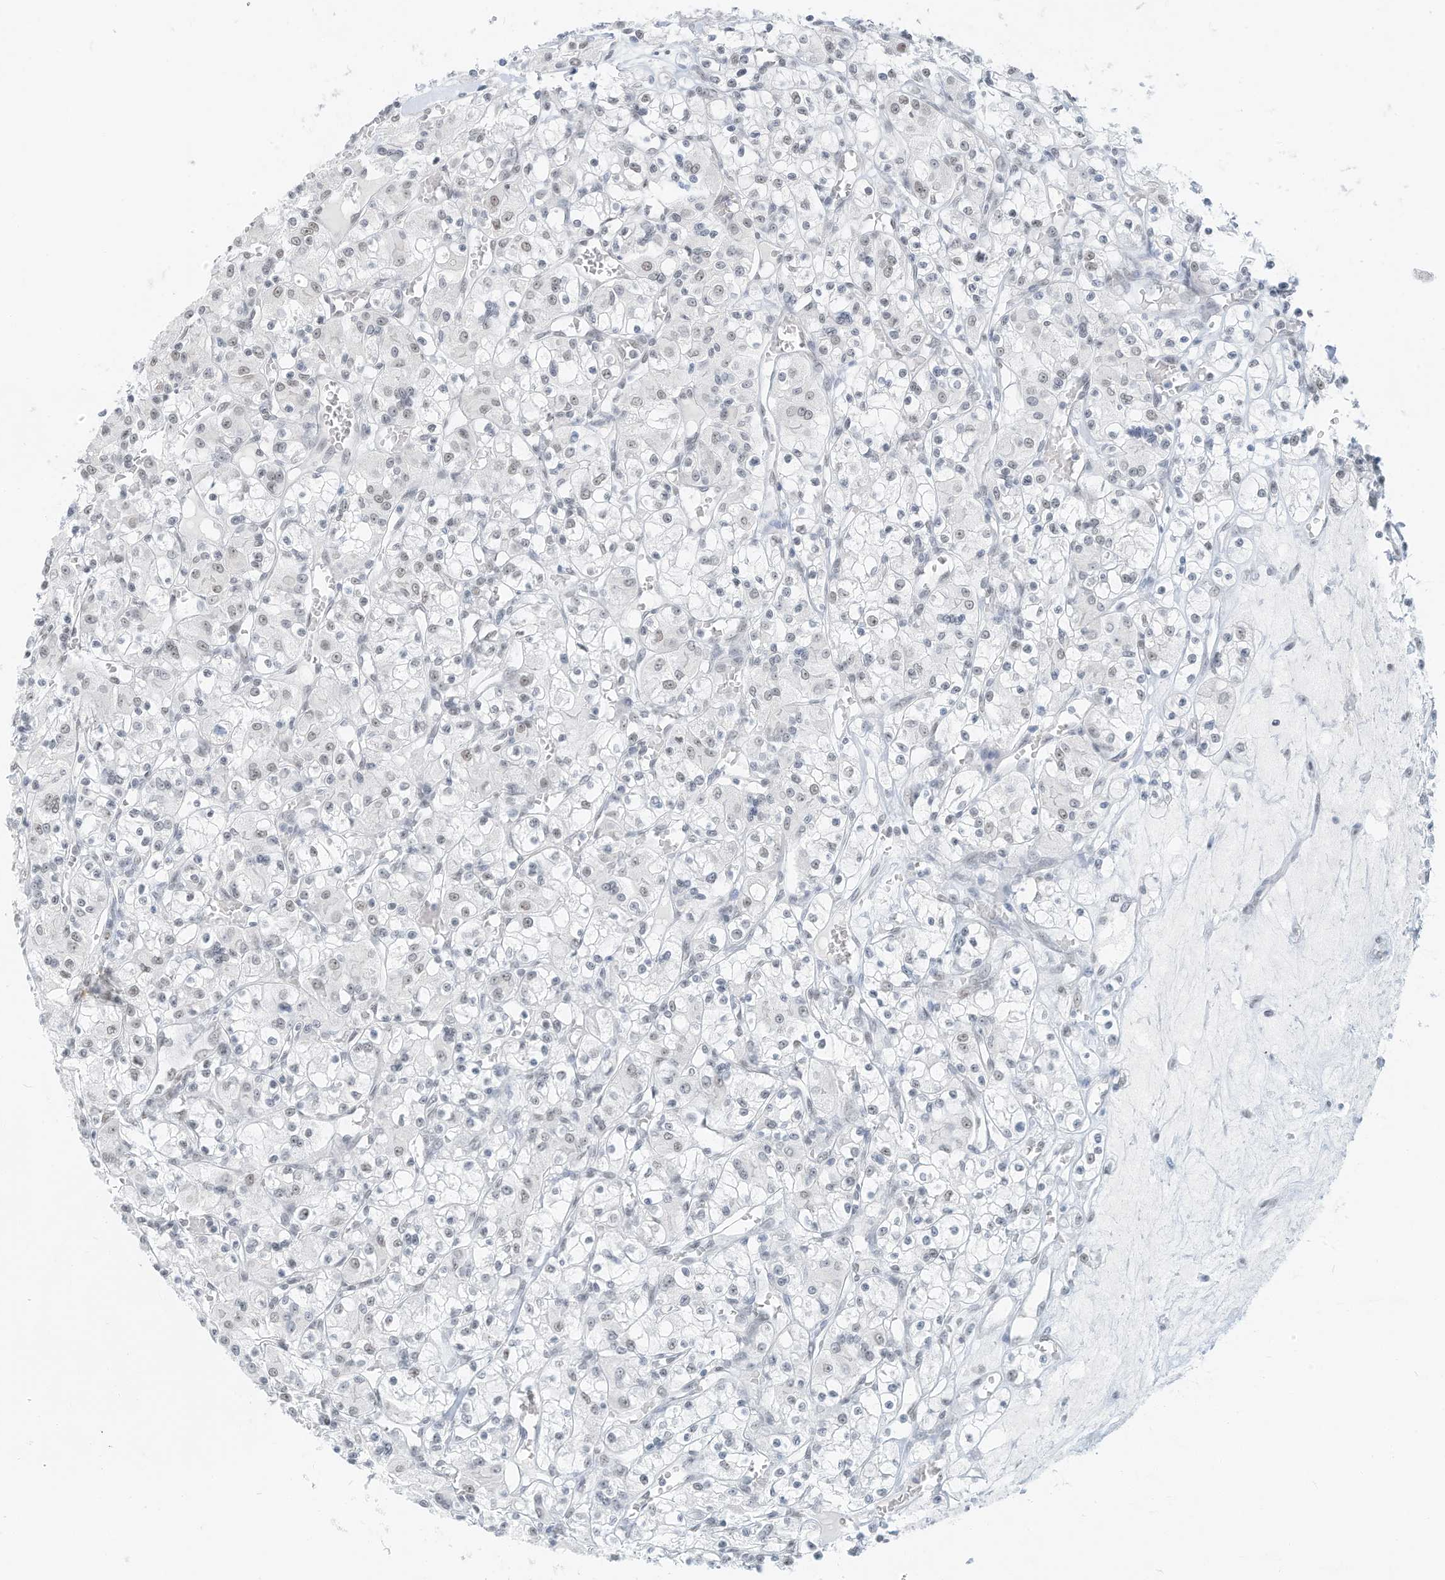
{"staining": {"intensity": "negative", "quantity": "none", "location": "none"}, "tissue": "renal cancer", "cell_type": "Tumor cells", "image_type": "cancer", "snomed": [{"axis": "morphology", "description": "Adenocarcinoma, NOS"}, {"axis": "topography", "description": "Kidney"}], "caption": "Immunohistochemistry (IHC) of renal adenocarcinoma reveals no positivity in tumor cells. The staining is performed using DAB (3,3'-diaminobenzidine) brown chromogen with nuclei counter-stained in using hematoxylin.", "gene": "PGC", "patient": {"sex": "female", "age": 59}}